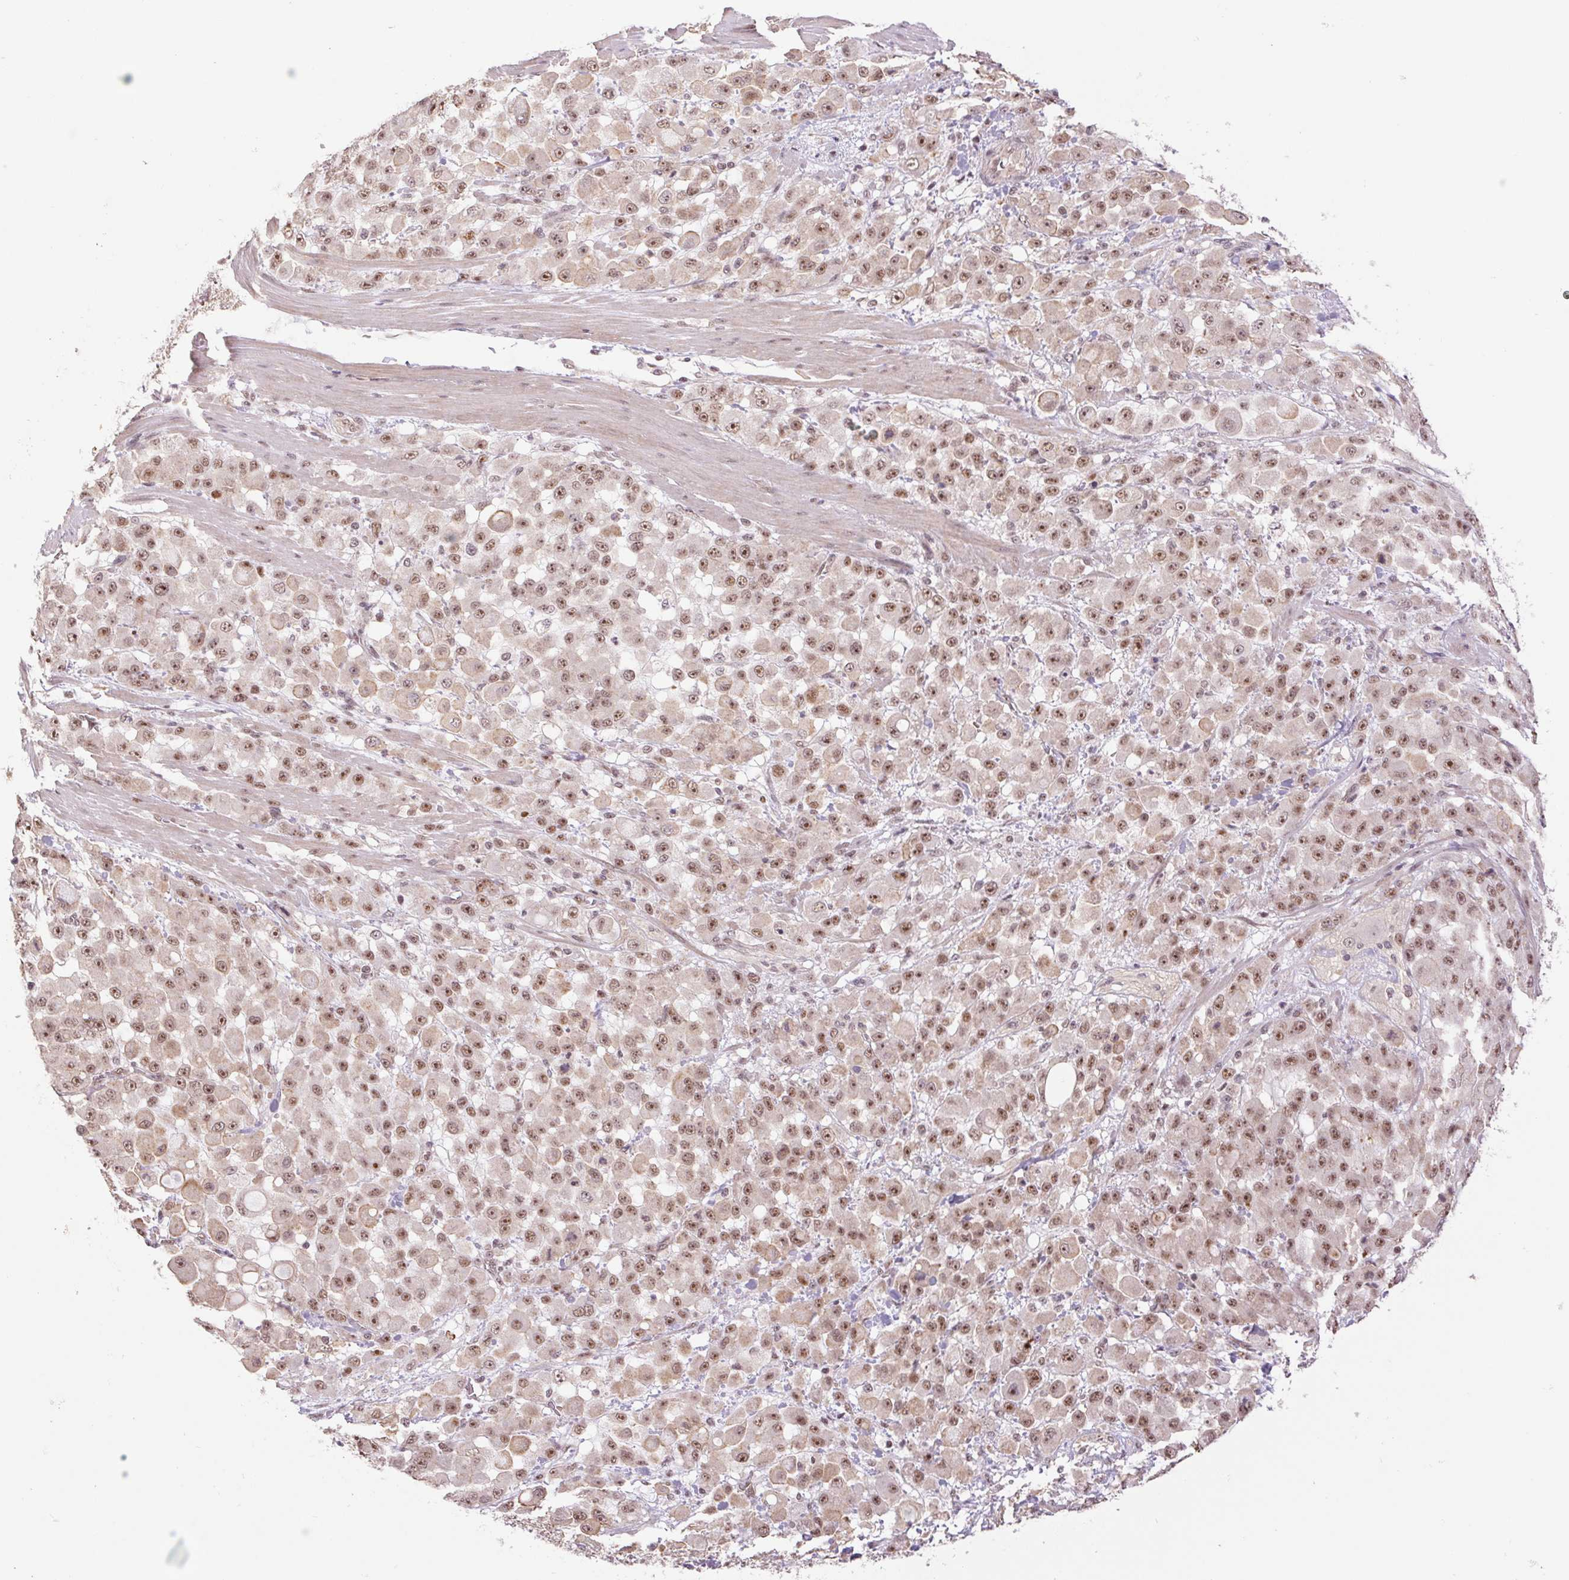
{"staining": {"intensity": "moderate", "quantity": ">75%", "location": "nuclear"}, "tissue": "stomach cancer", "cell_type": "Tumor cells", "image_type": "cancer", "snomed": [{"axis": "morphology", "description": "Adenocarcinoma, NOS"}, {"axis": "topography", "description": "Stomach"}], "caption": "Immunohistochemistry (DAB (3,3'-diaminobenzidine)) staining of human stomach cancer (adenocarcinoma) reveals moderate nuclear protein positivity in approximately >75% of tumor cells.", "gene": "CWC25", "patient": {"sex": "female", "age": 76}}